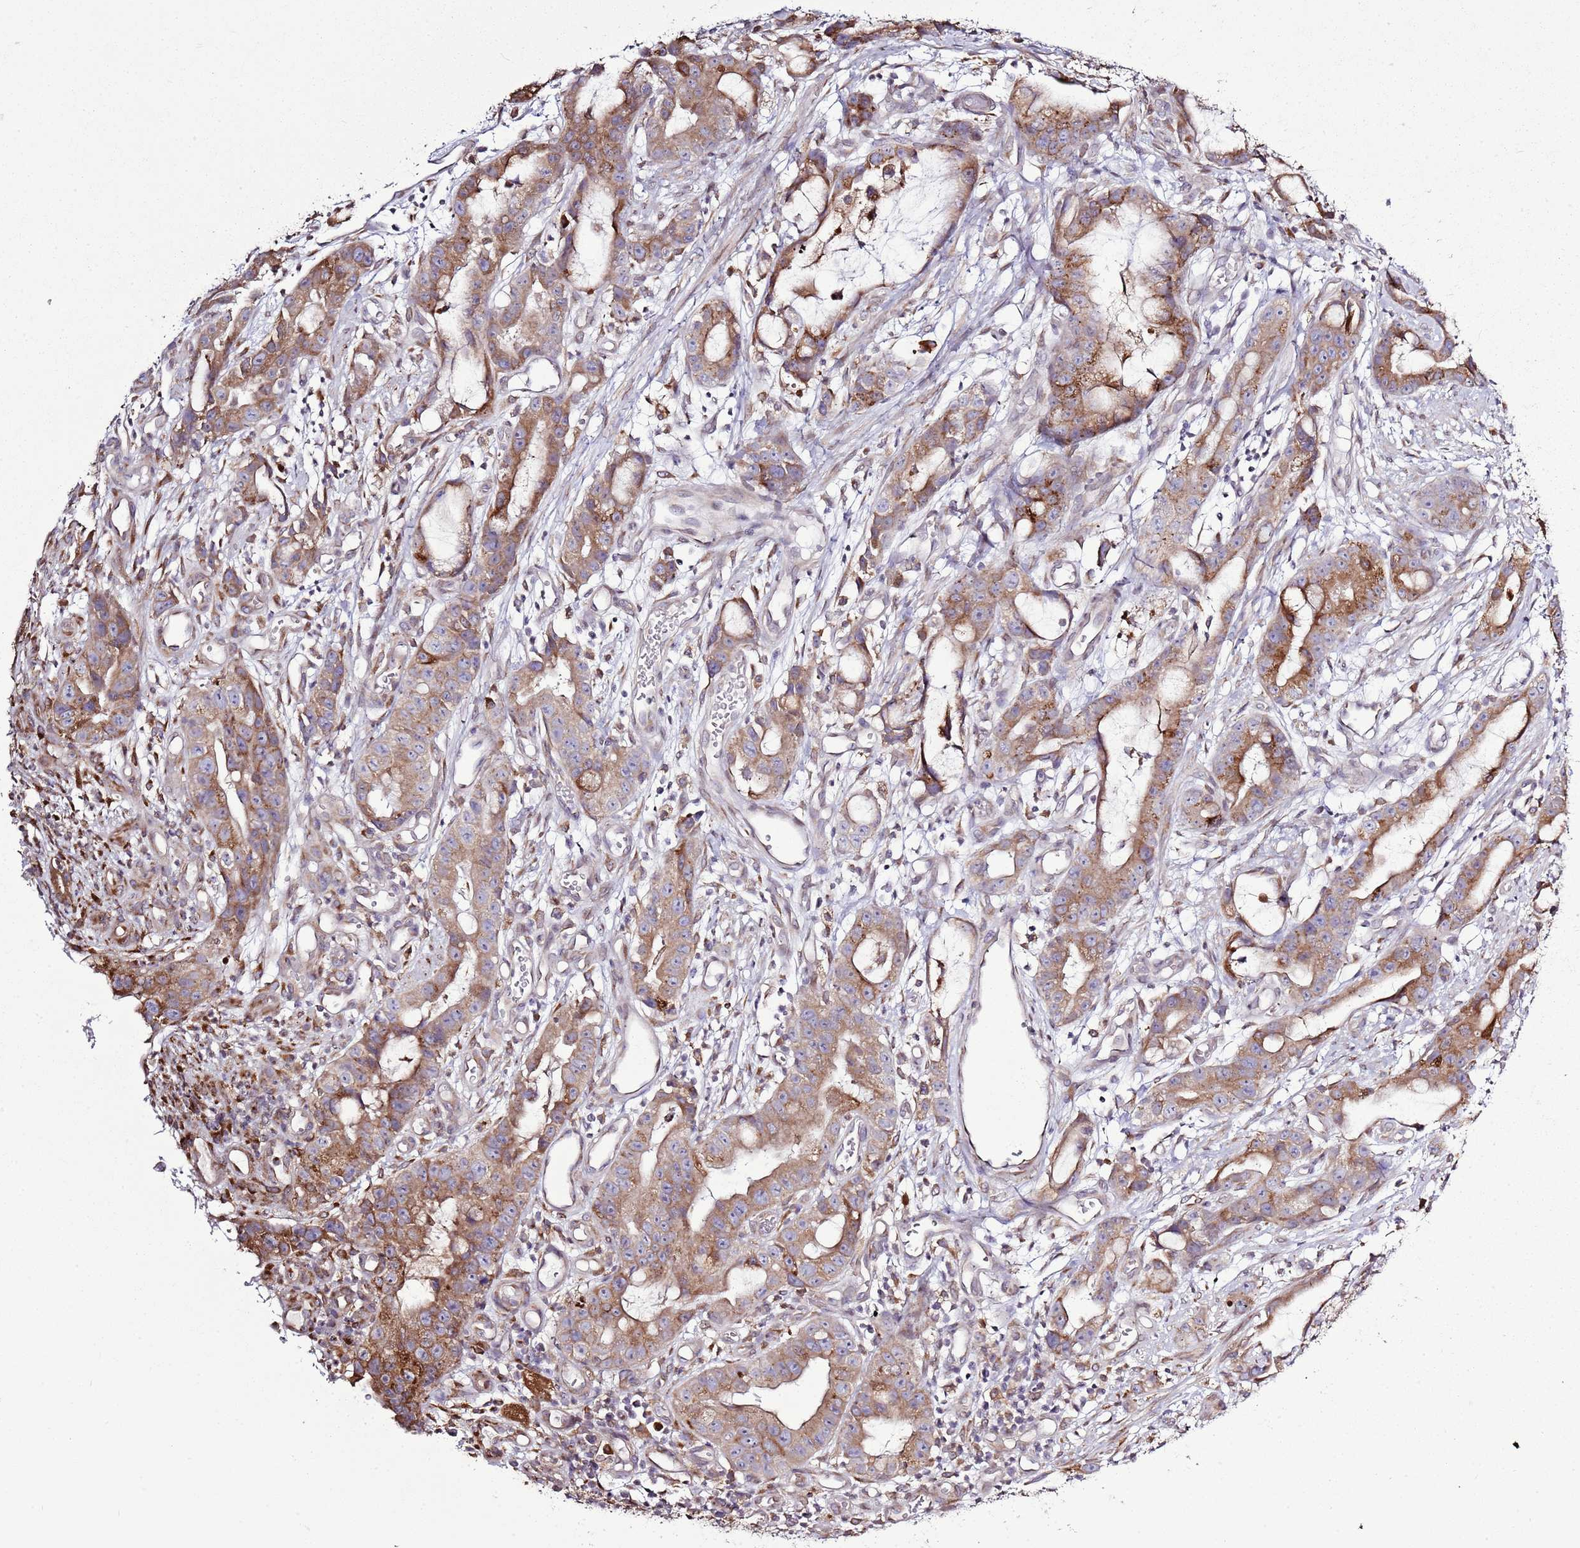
{"staining": {"intensity": "moderate", "quantity": ">75%", "location": "cytoplasmic/membranous"}, "tissue": "stomach cancer", "cell_type": "Tumor cells", "image_type": "cancer", "snomed": [{"axis": "morphology", "description": "Adenocarcinoma, NOS"}, {"axis": "topography", "description": "Stomach"}], "caption": "Human stomach cancer stained with a brown dye reveals moderate cytoplasmic/membranous positive positivity in about >75% of tumor cells.", "gene": "TMED10", "patient": {"sex": "male", "age": 55}}